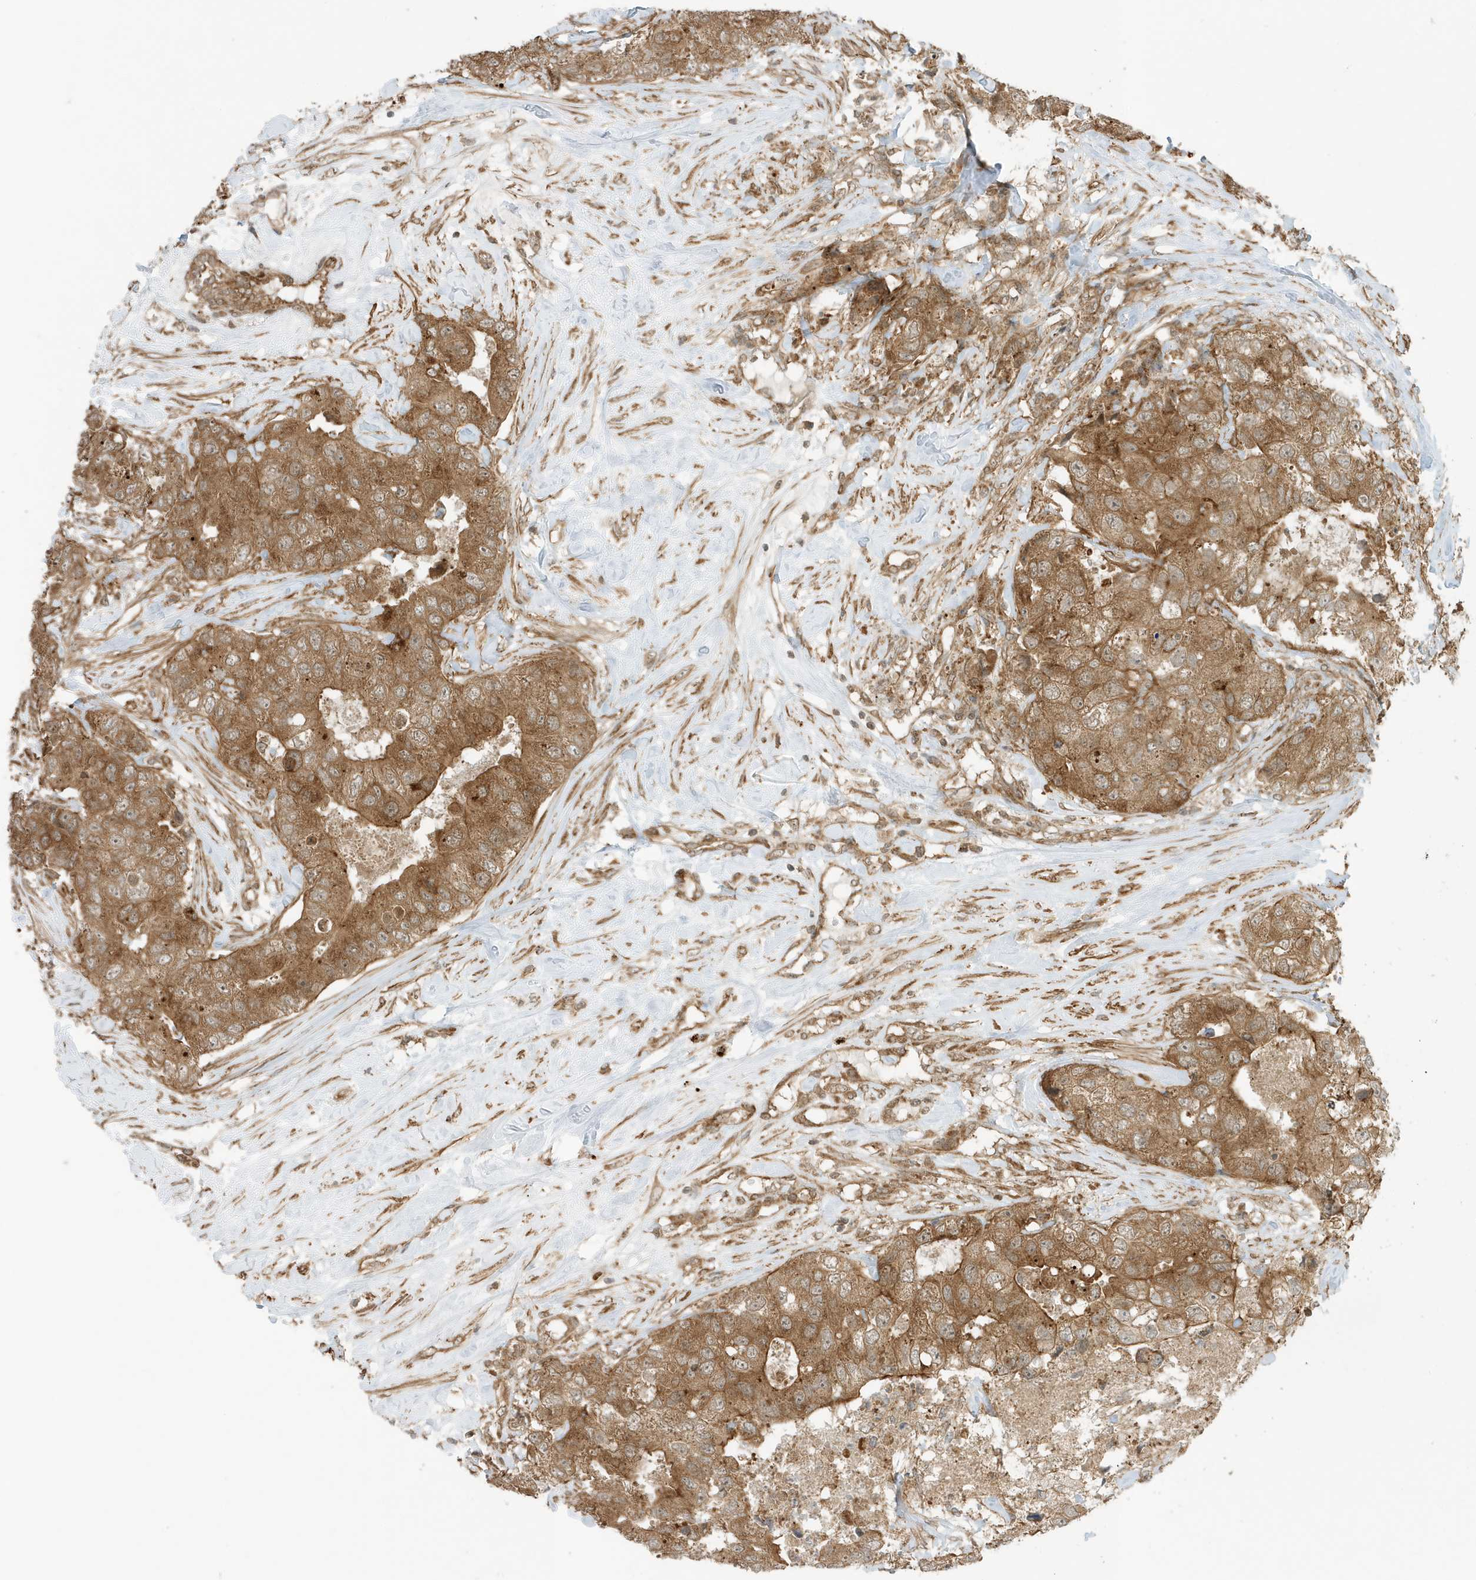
{"staining": {"intensity": "moderate", "quantity": ">75%", "location": "cytoplasmic/membranous"}, "tissue": "breast cancer", "cell_type": "Tumor cells", "image_type": "cancer", "snomed": [{"axis": "morphology", "description": "Duct carcinoma"}, {"axis": "topography", "description": "Breast"}], "caption": "About >75% of tumor cells in human breast cancer show moderate cytoplasmic/membranous protein staining as visualized by brown immunohistochemical staining.", "gene": "DHX36", "patient": {"sex": "female", "age": 62}}